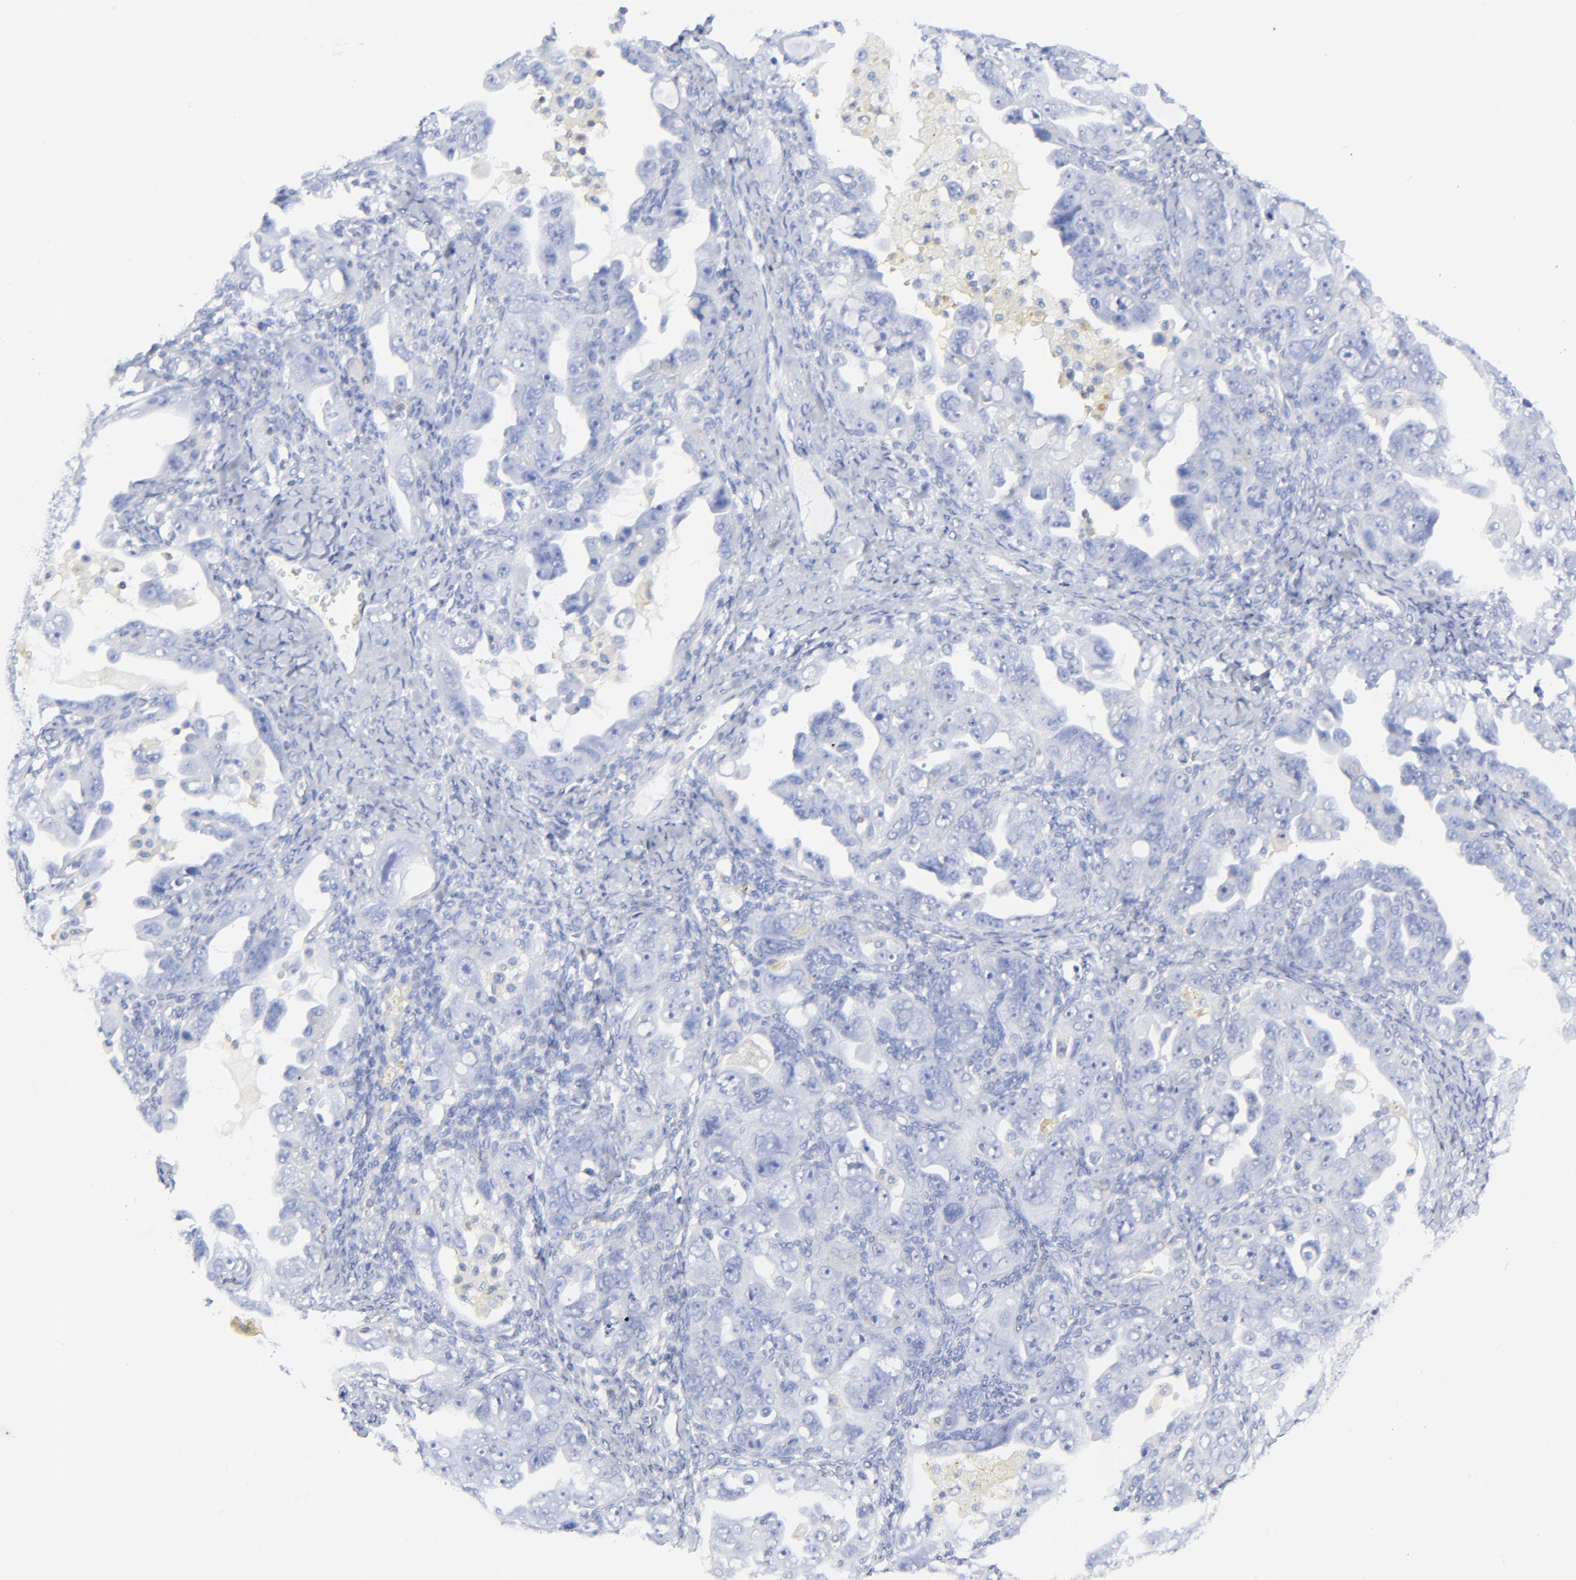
{"staining": {"intensity": "negative", "quantity": "none", "location": "none"}, "tissue": "ovarian cancer", "cell_type": "Tumor cells", "image_type": "cancer", "snomed": [{"axis": "morphology", "description": "Cystadenocarcinoma, serous, NOS"}, {"axis": "topography", "description": "Ovary"}], "caption": "Immunohistochemistry of human serous cystadenocarcinoma (ovarian) exhibits no staining in tumor cells.", "gene": "LCK", "patient": {"sex": "female", "age": 66}}